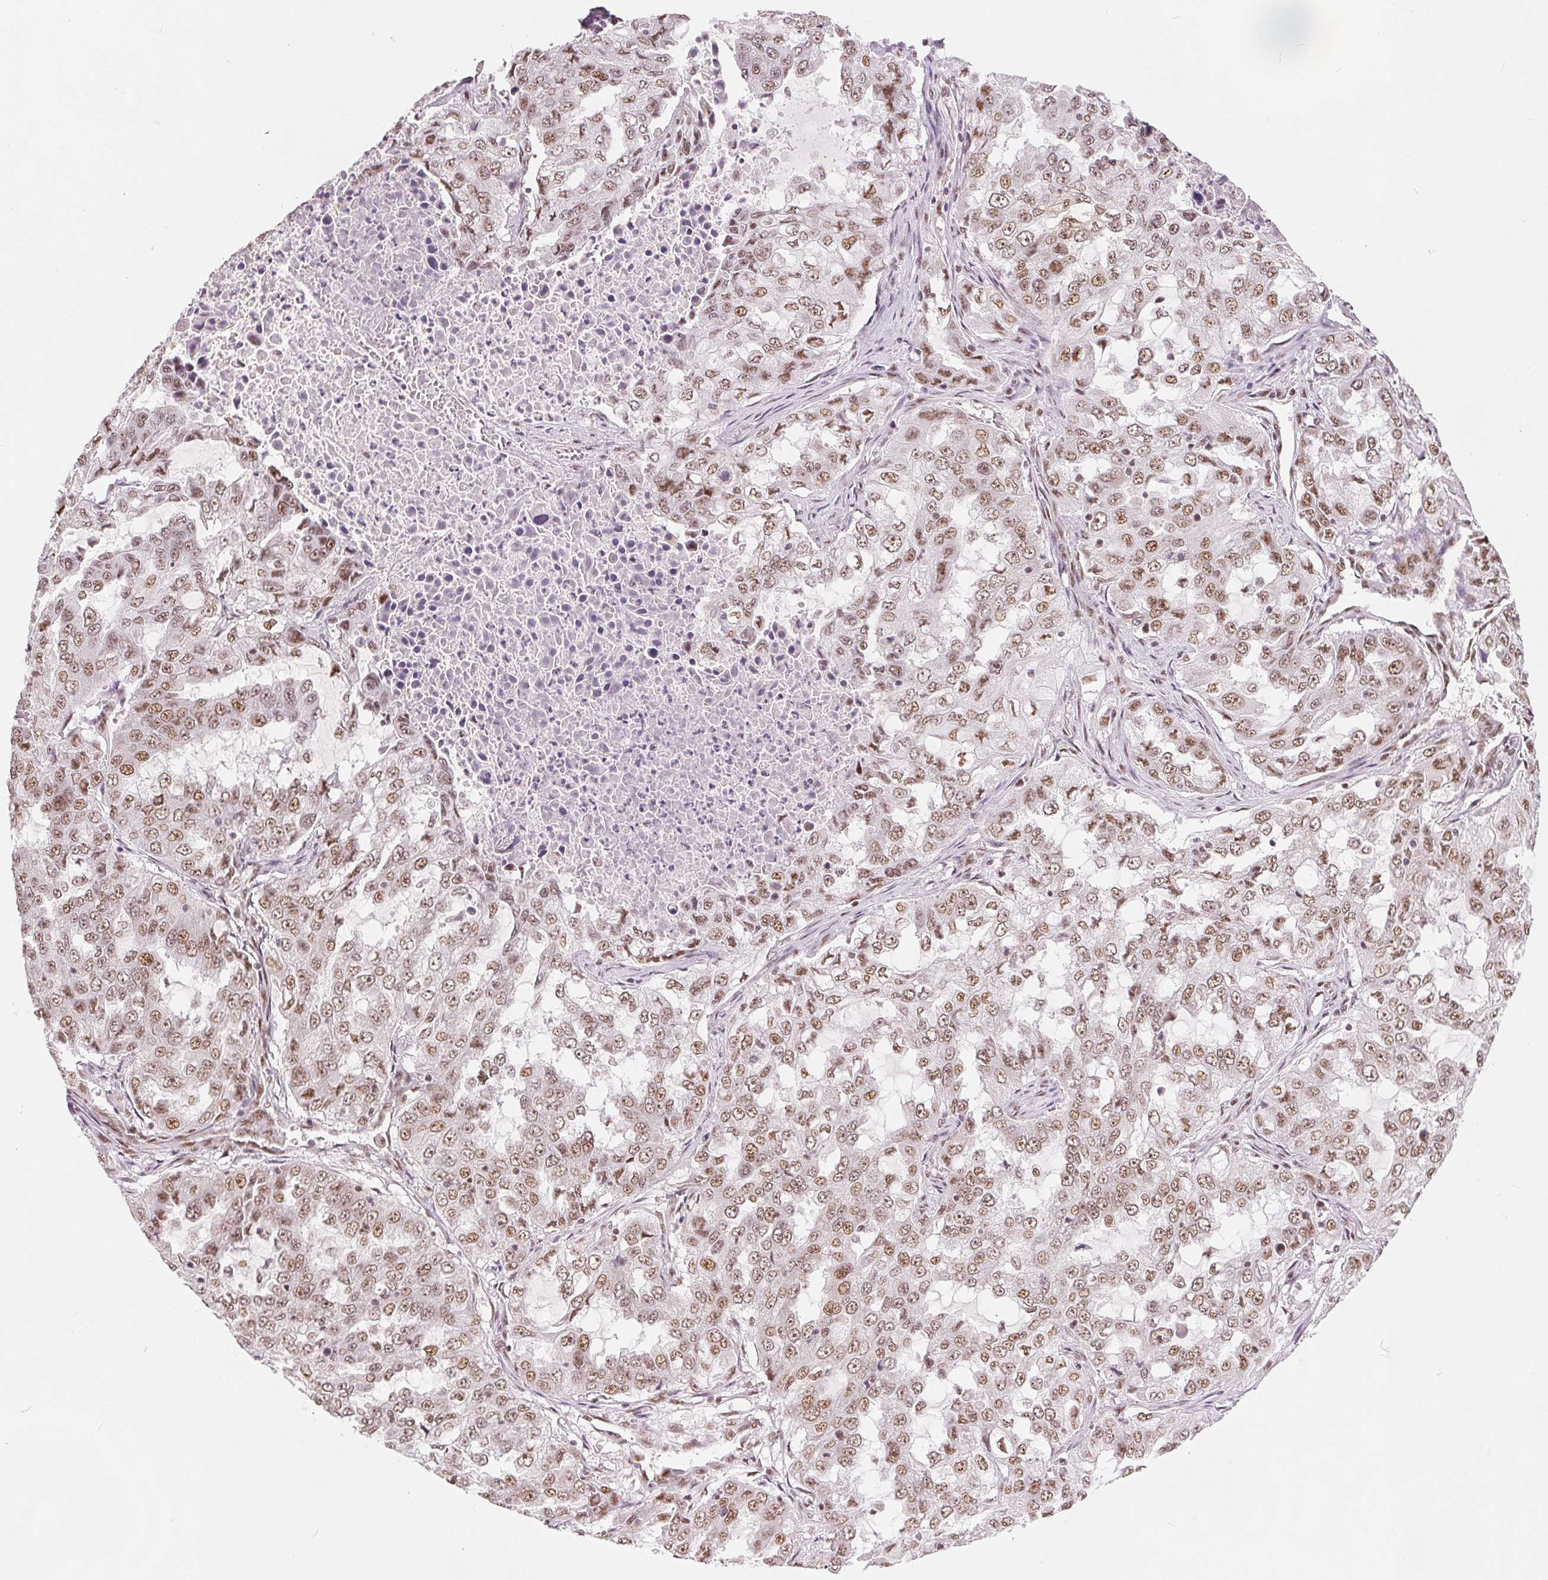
{"staining": {"intensity": "moderate", "quantity": ">75%", "location": "nuclear"}, "tissue": "lung cancer", "cell_type": "Tumor cells", "image_type": "cancer", "snomed": [{"axis": "morphology", "description": "Adenocarcinoma, NOS"}, {"axis": "topography", "description": "Lung"}], "caption": "Human adenocarcinoma (lung) stained with a brown dye shows moderate nuclear positive positivity in approximately >75% of tumor cells.", "gene": "ZNF703", "patient": {"sex": "female", "age": 61}}